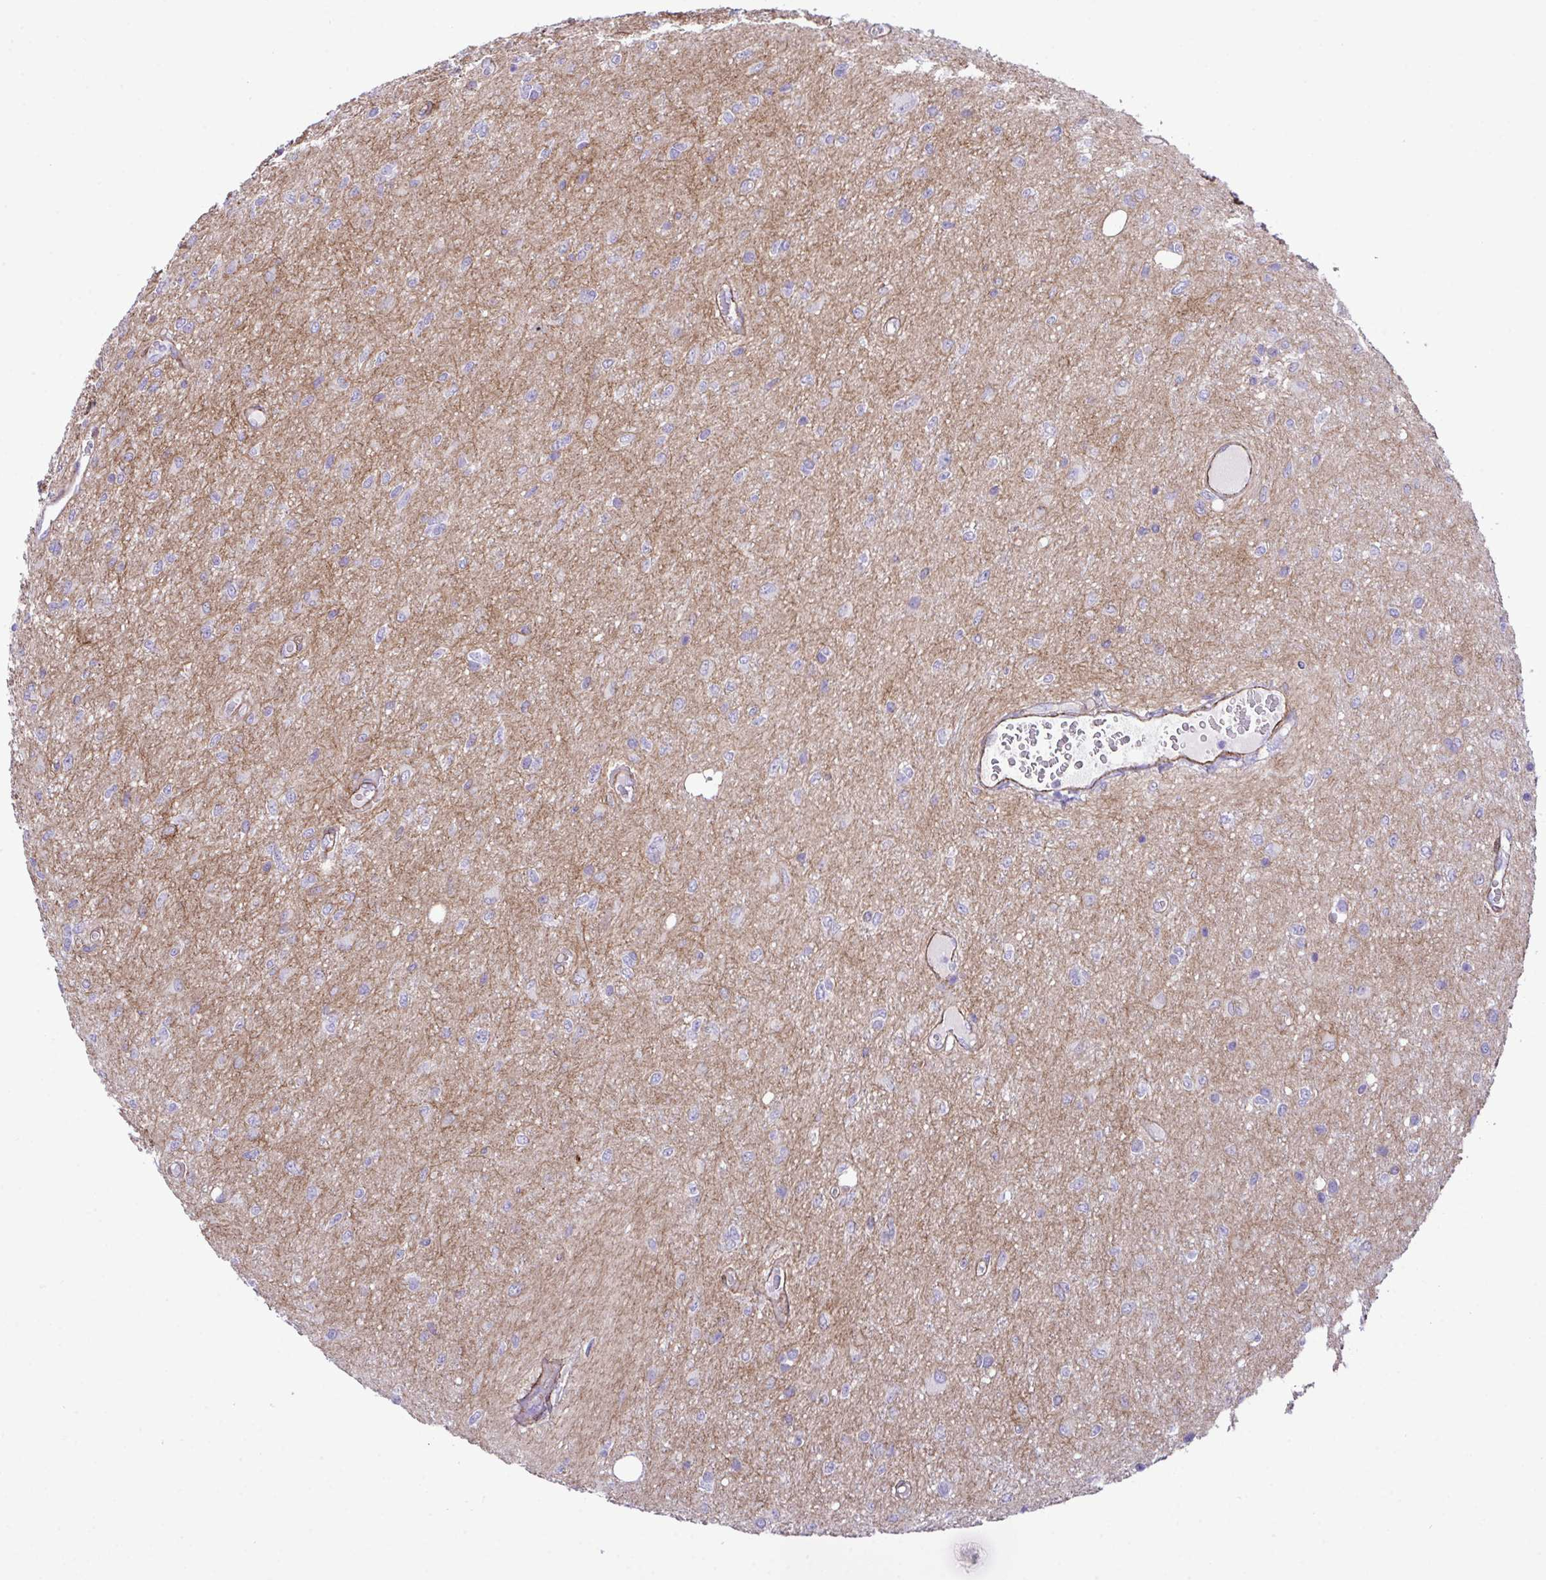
{"staining": {"intensity": "negative", "quantity": "none", "location": "none"}, "tissue": "glioma", "cell_type": "Tumor cells", "image_type": "cancer", "snomed": [{"axis": "morphology", "description": "Glioma, malignant, Low grade"}, {"axis": "topography", "description": "Cerebellum"}], "caption": "The photomicrograph exhibits no staining of tumor cells in glioma.", "gene": "SYNPO2L", "patient": {"sex": "female", "age": 5}}